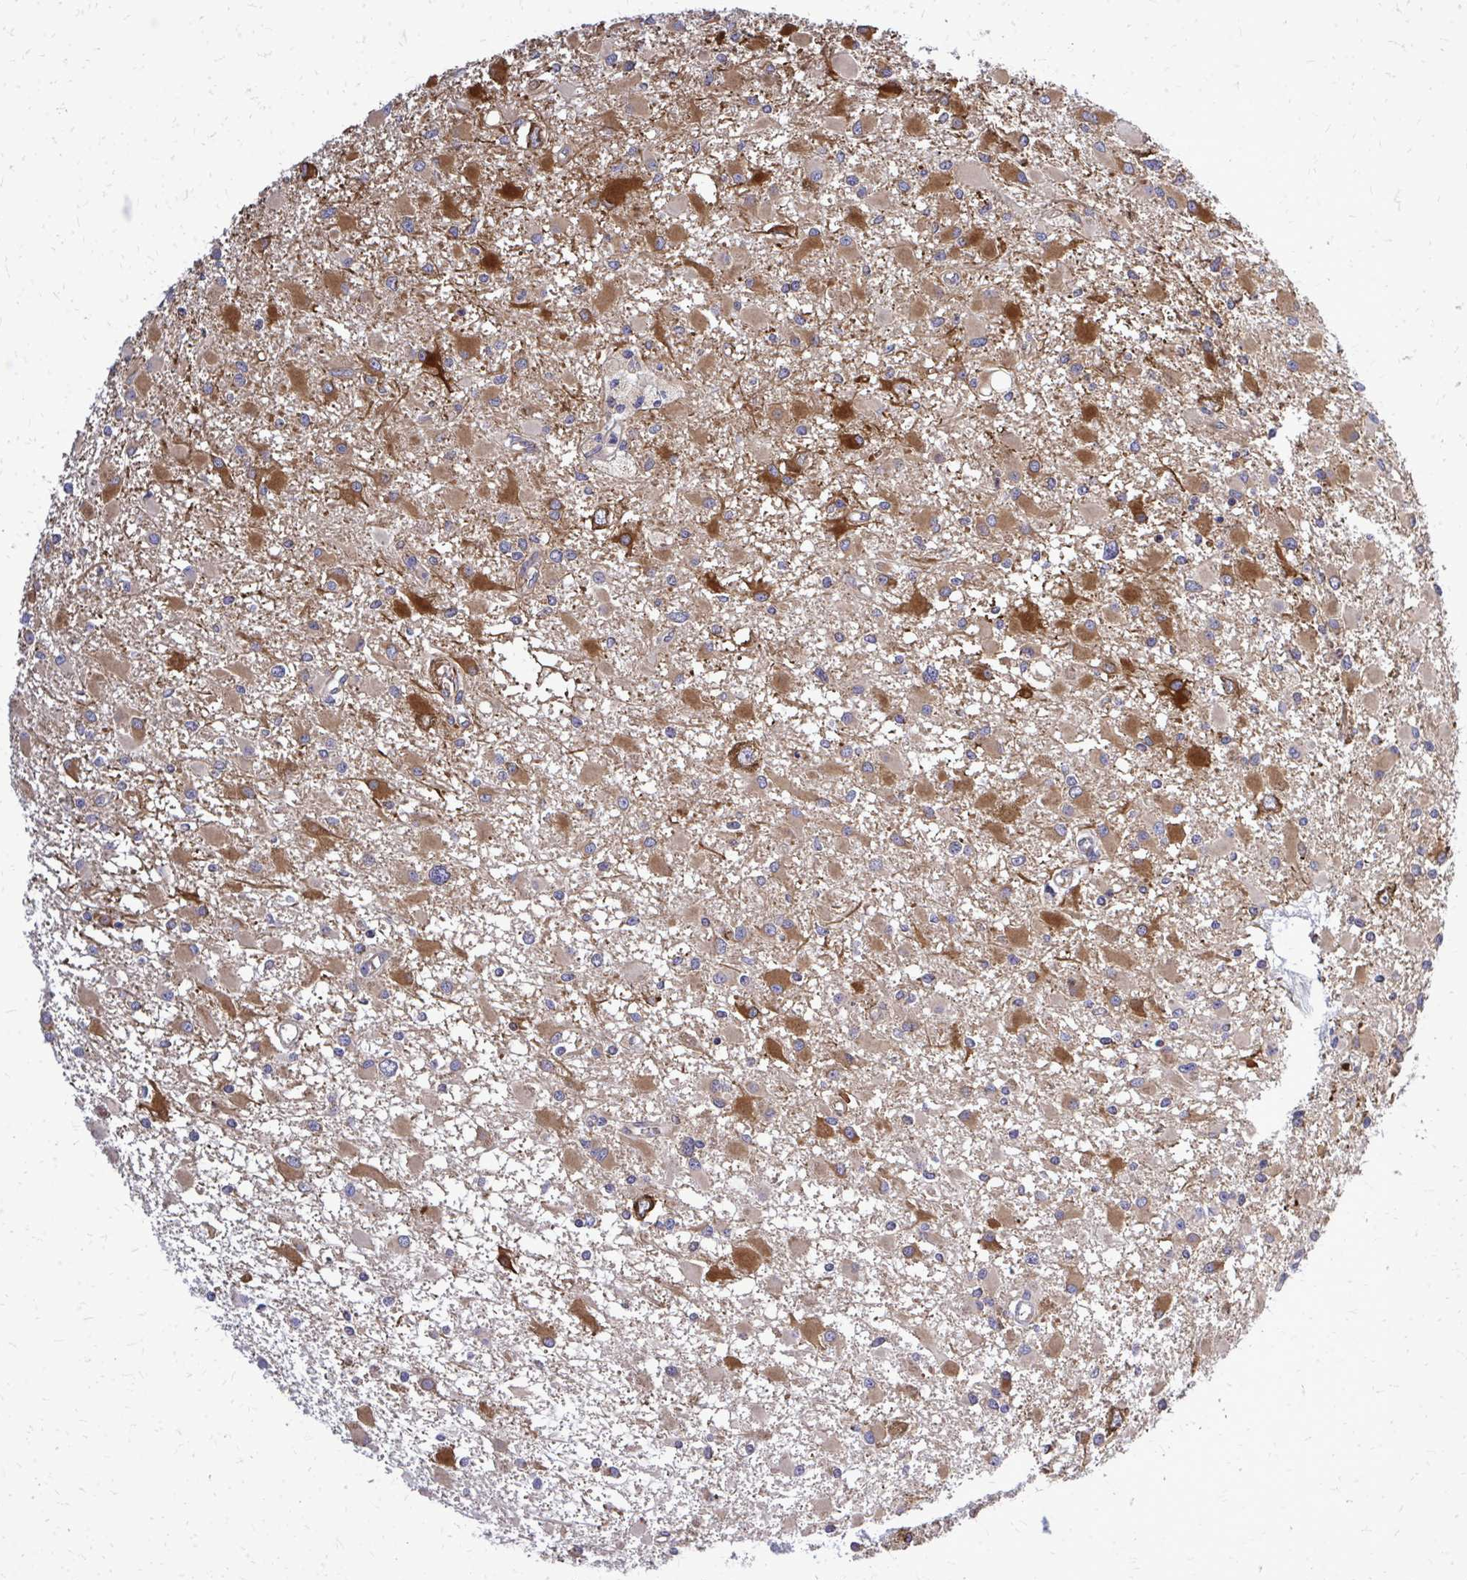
{"staining": {"intensity": "strong", "quantity": "25%-75%", "location": "cytoplasmic/membranous"}, "tissue": "glioma", "cell_type": "Tumor cells", "image_type": "cancer", "snomed": [{"axis": "morphology", "description": "Glioma, malignant, High grade"}, {"axis": "topography", "description": "Brain"}], "caption": "Protein analysis of malignant high-grade glioma tissue demonstrates strong cytoplasmic/membranous expression in about 25%-75% of tumor cells.", "gene": "PDK4", "patient": {"sex": "male", "age": 54}}